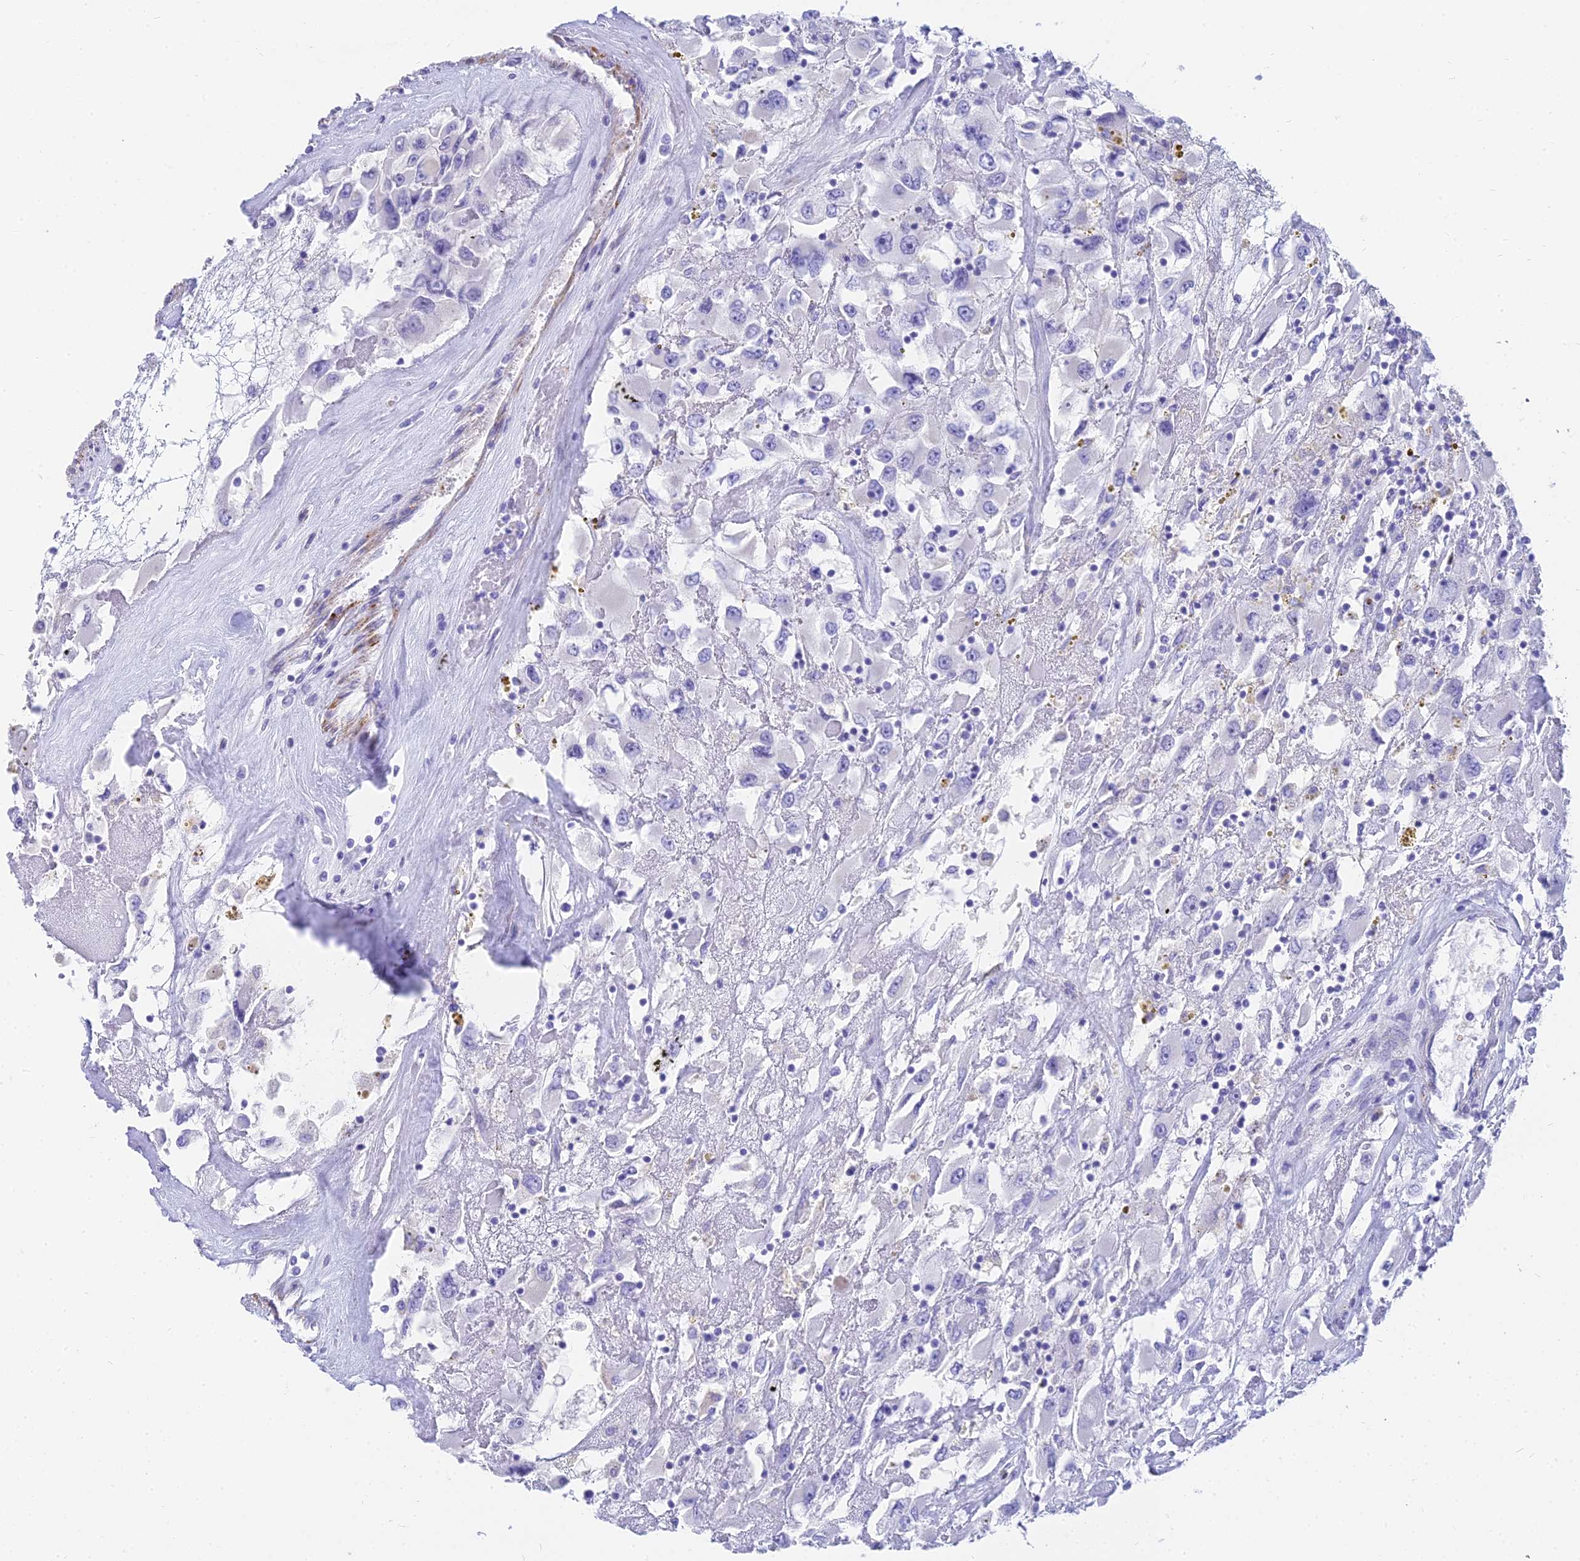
{"staining": {"intensity": "negative", "quantity": "none", "location": "none"}, "tissue": "renal cancer", "cell_type": "Tumor cells", "image_type": "cancer", "snomed": [{"axis": "morphology", "description": "Adenocarcinoma, NOS"}, {"axis": "topography", "description": "Kidney"}], "caption": "Tumor cells are negative for brown protein staining in adenocarcinoma (renal).", "gene": "SLC36A2", "patient": {"sex": "female", "age": 52}}